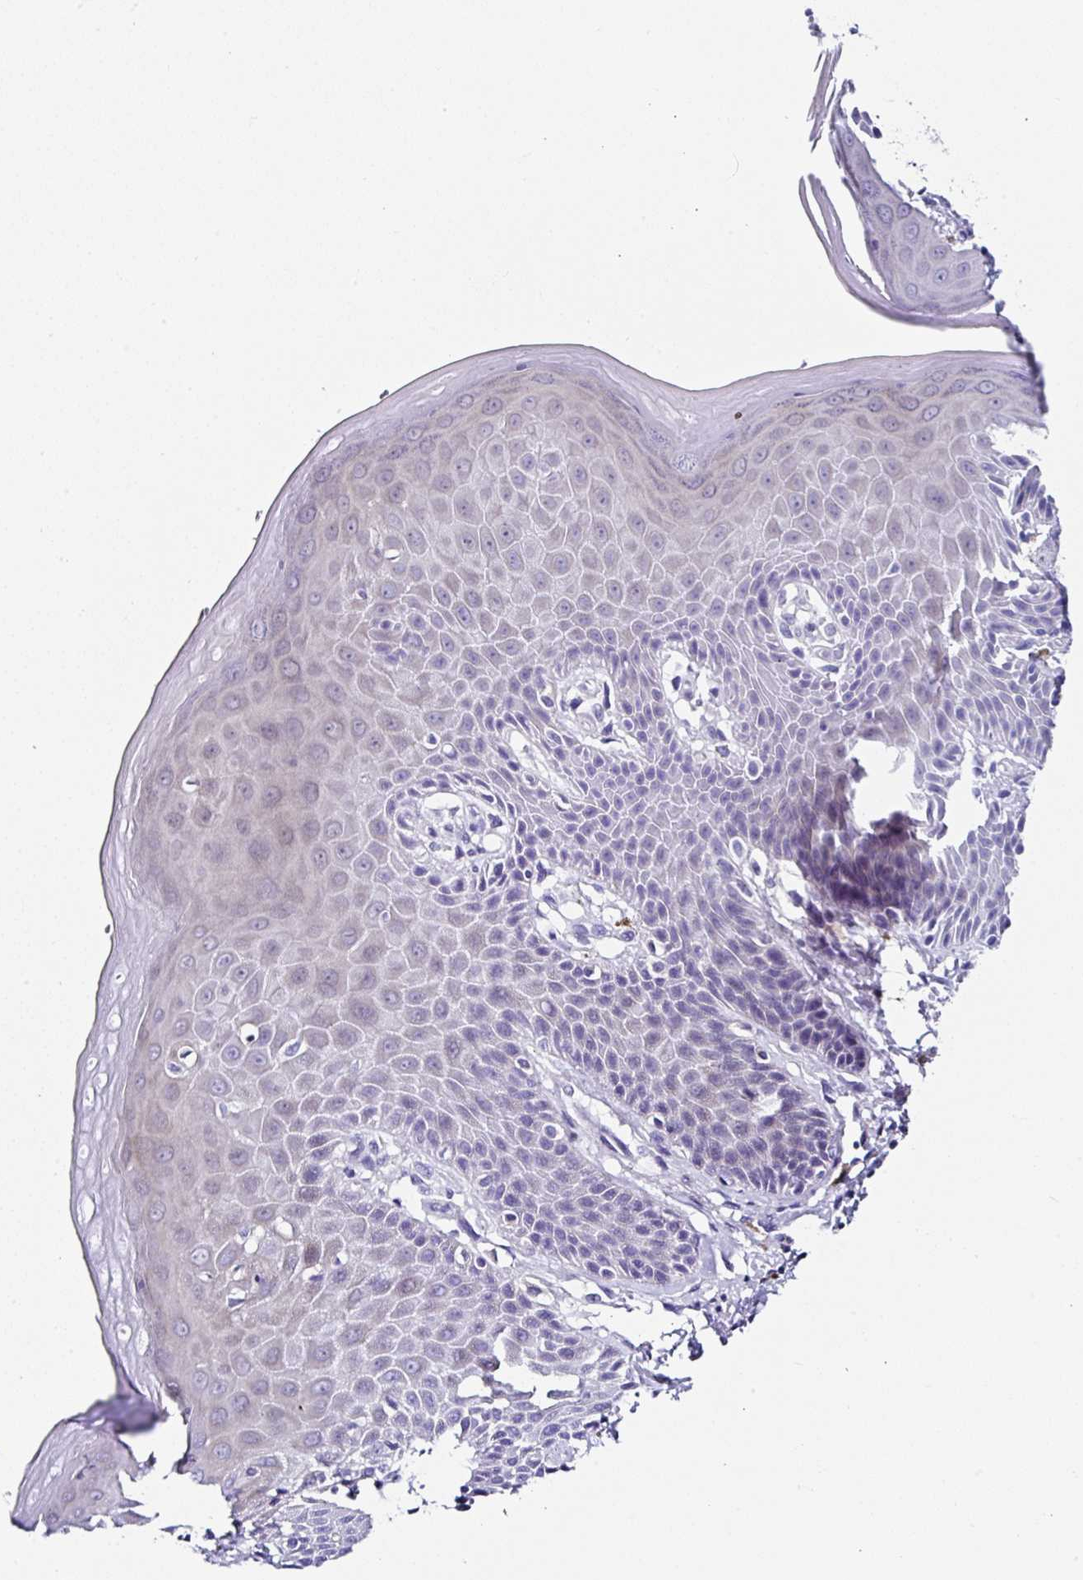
{"staining": {"intensity": "weak", "quantity": "<25%", "location": "cytoplasmic/membranous"}, "tissue": "skin", "cell_type": "Epidermal cells", "image_type": "normal", "snomed": [{"axis": "morphology", "description": "Normal tissue, NOS"}, {"axis": "topography", "description": "Peripheral nerve tissue"}], "caption": "Immunohistochemistry of normal skin demonstrates no expression in epidermal cells.", "gene": "UGT3A1", "patient": {"sex": "male", "age": 51}}